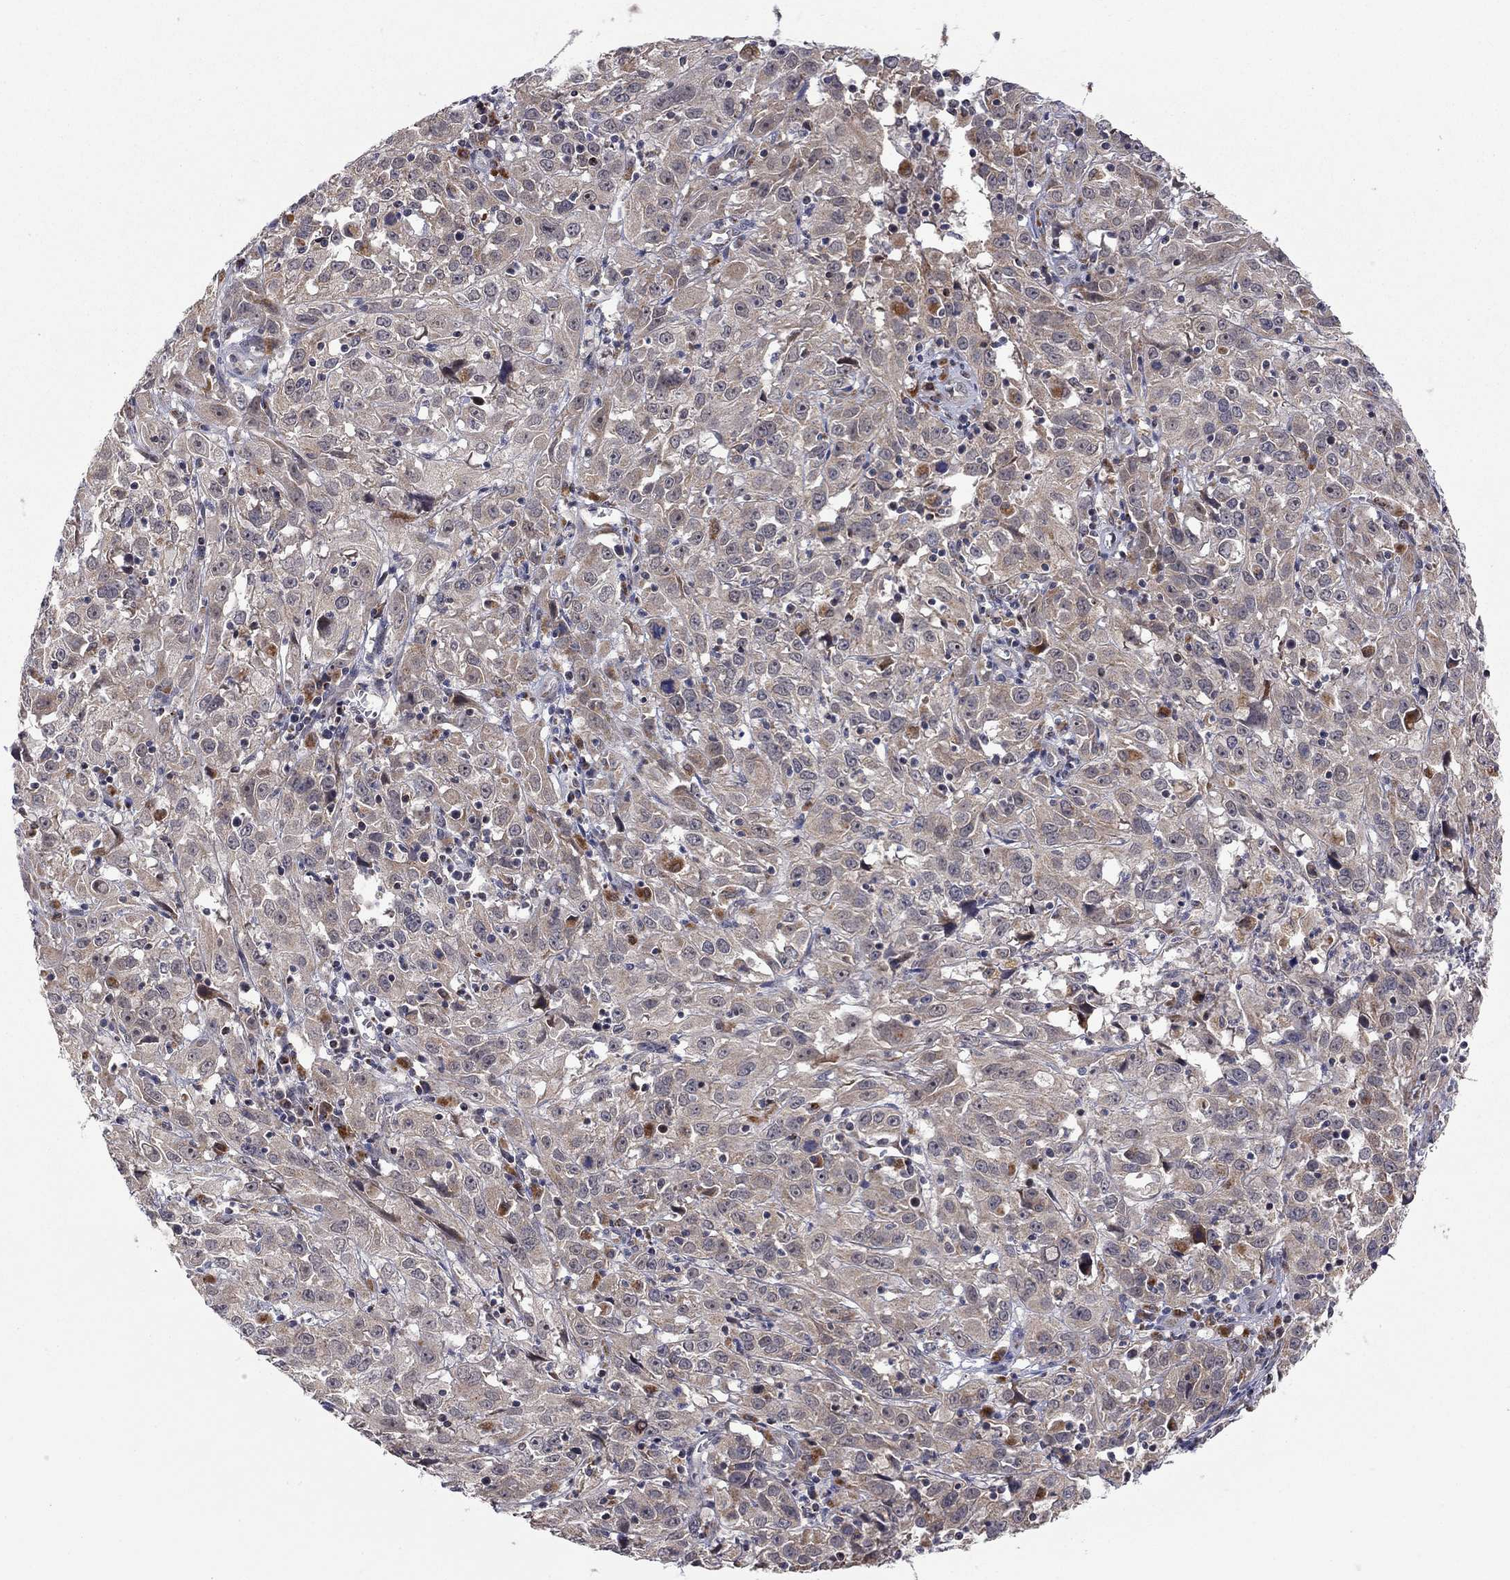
{"staining": {"intensity": "moderate", "quantity": "<25%", "location": "cytoplasmic/membranous"}, "tissue": "cervical cancer", "cell_type": "Tumor cells", "image_type": "cancer", "snomed": [{"axis": "morphology", "description": "Squamous cell carcinoma, NOS"}, {"axis": "topography", "description": "Cervix"}], "caption": "Approximately <25% of tumor cells in human cervical squamous cell carcinoma demonstrate moderate cytoplasmic/membranous protein positivity as visualized by brown immunohistochemical staining.", "gene": "IDS", "patient": {"sex": "female", "age": 32}}